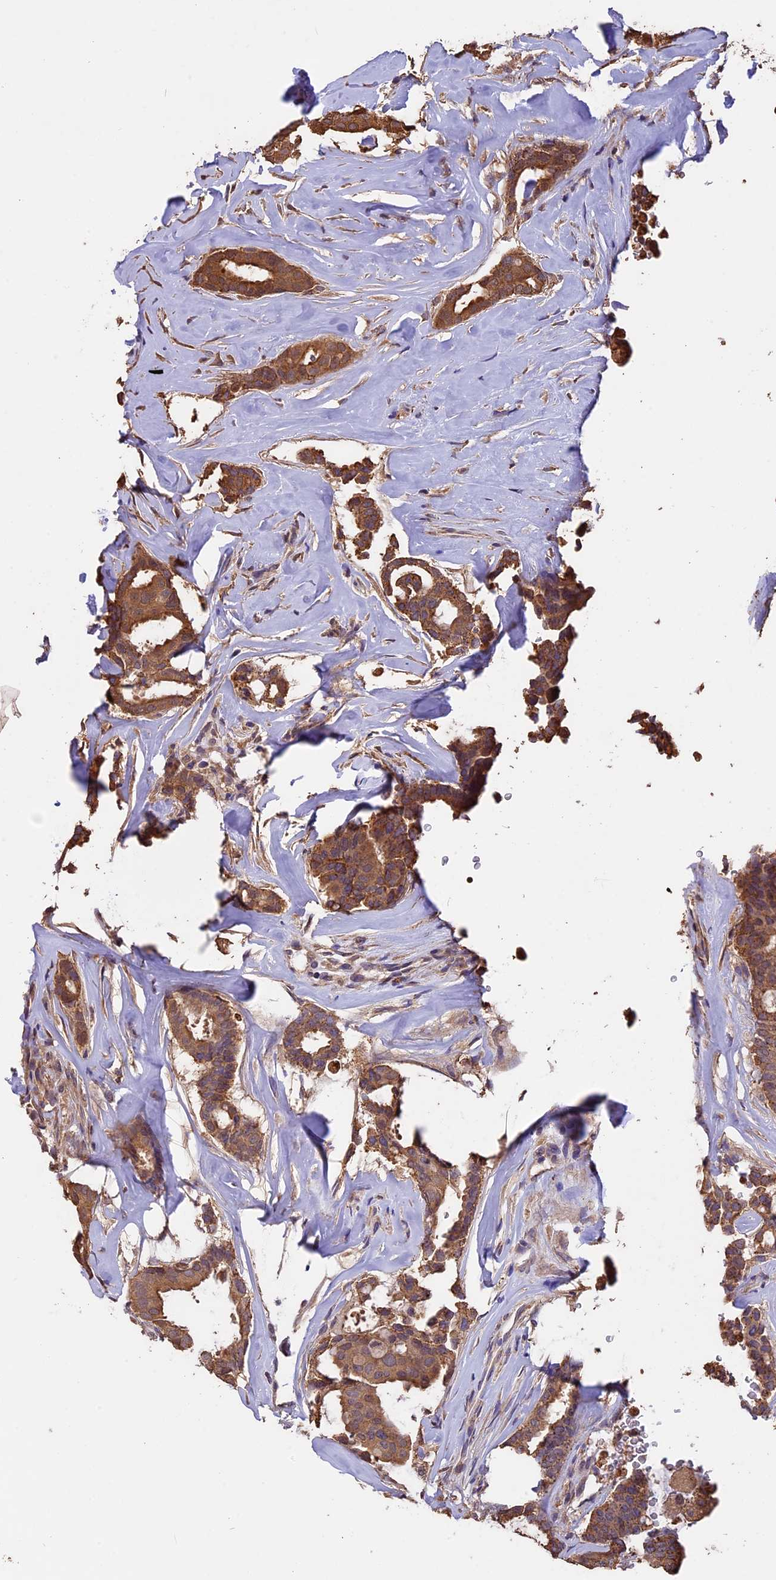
{"staining": {"intensity": "moderate", "quantity": ">75%", "location": "cytoplasmic/membranous"}, "tissue": "breast cancer", "cell_type": "Tumor cells", "image_type": "cancer", "snomed": [{"axis": "morphology", "description": "Duct carcinoma"}, {"axis": "topography", "description": "Breast"}], "caption": "Immunohistochemical staining of human breast invasive ductal carcinoma exhibits medium levels of moderate cytoplasmic/membranous positivity in approximately >75% of tumor cells. The protein is shown in brown color, while the nuclei are stained blue.", "gene": "CHMP2A", "patient": {"sex": "female", "age": 75}}